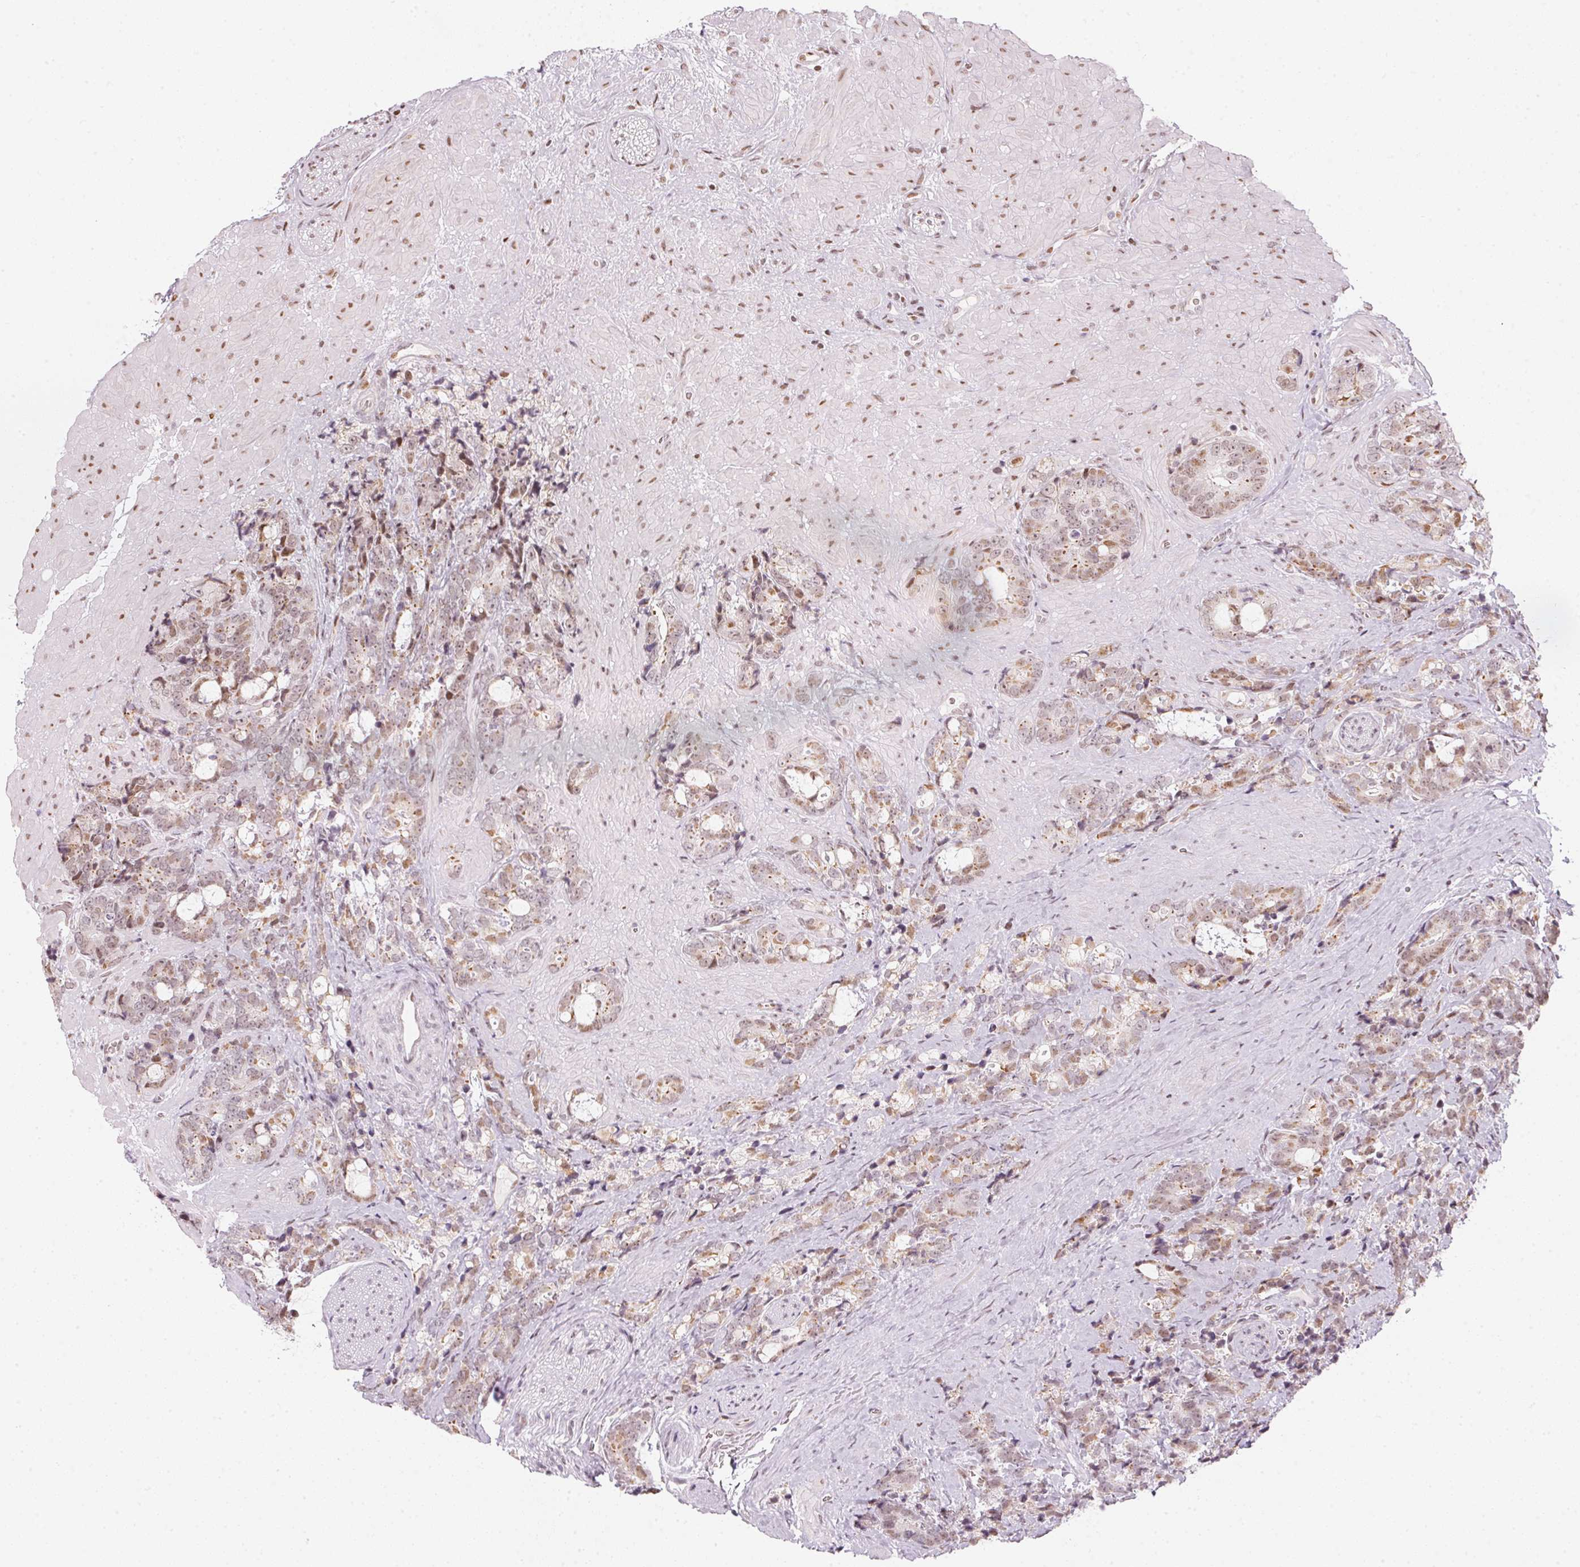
{"staining": {"intensity": "weak", "quantity": "25%-75%", "location": "cytoplasmic/membranous,nuclear"}, "tissue": "prostate cancer", "cell_type": "Tumor cells", "image_type": "cancer", "snomed": [{"axis": "morphology", "description": "Adenocarcinoma, High grade"}, {"axis": "topography", "description": "Prostate"}], "caption": "DAB immunohistochemical staining of human prostate cancer shows weak cytoplasmic/membranous and nuclear protein positivity in about 25%-75% of tumor cells. The protein is stained brown, and the nuclei are stained in blue (DAB (3,3'-diaminobenzidine) IHC with brightfield microscopy, high magnification).", "gene": "KAT6A", "patient": {"sex": "male", "age": 74}}